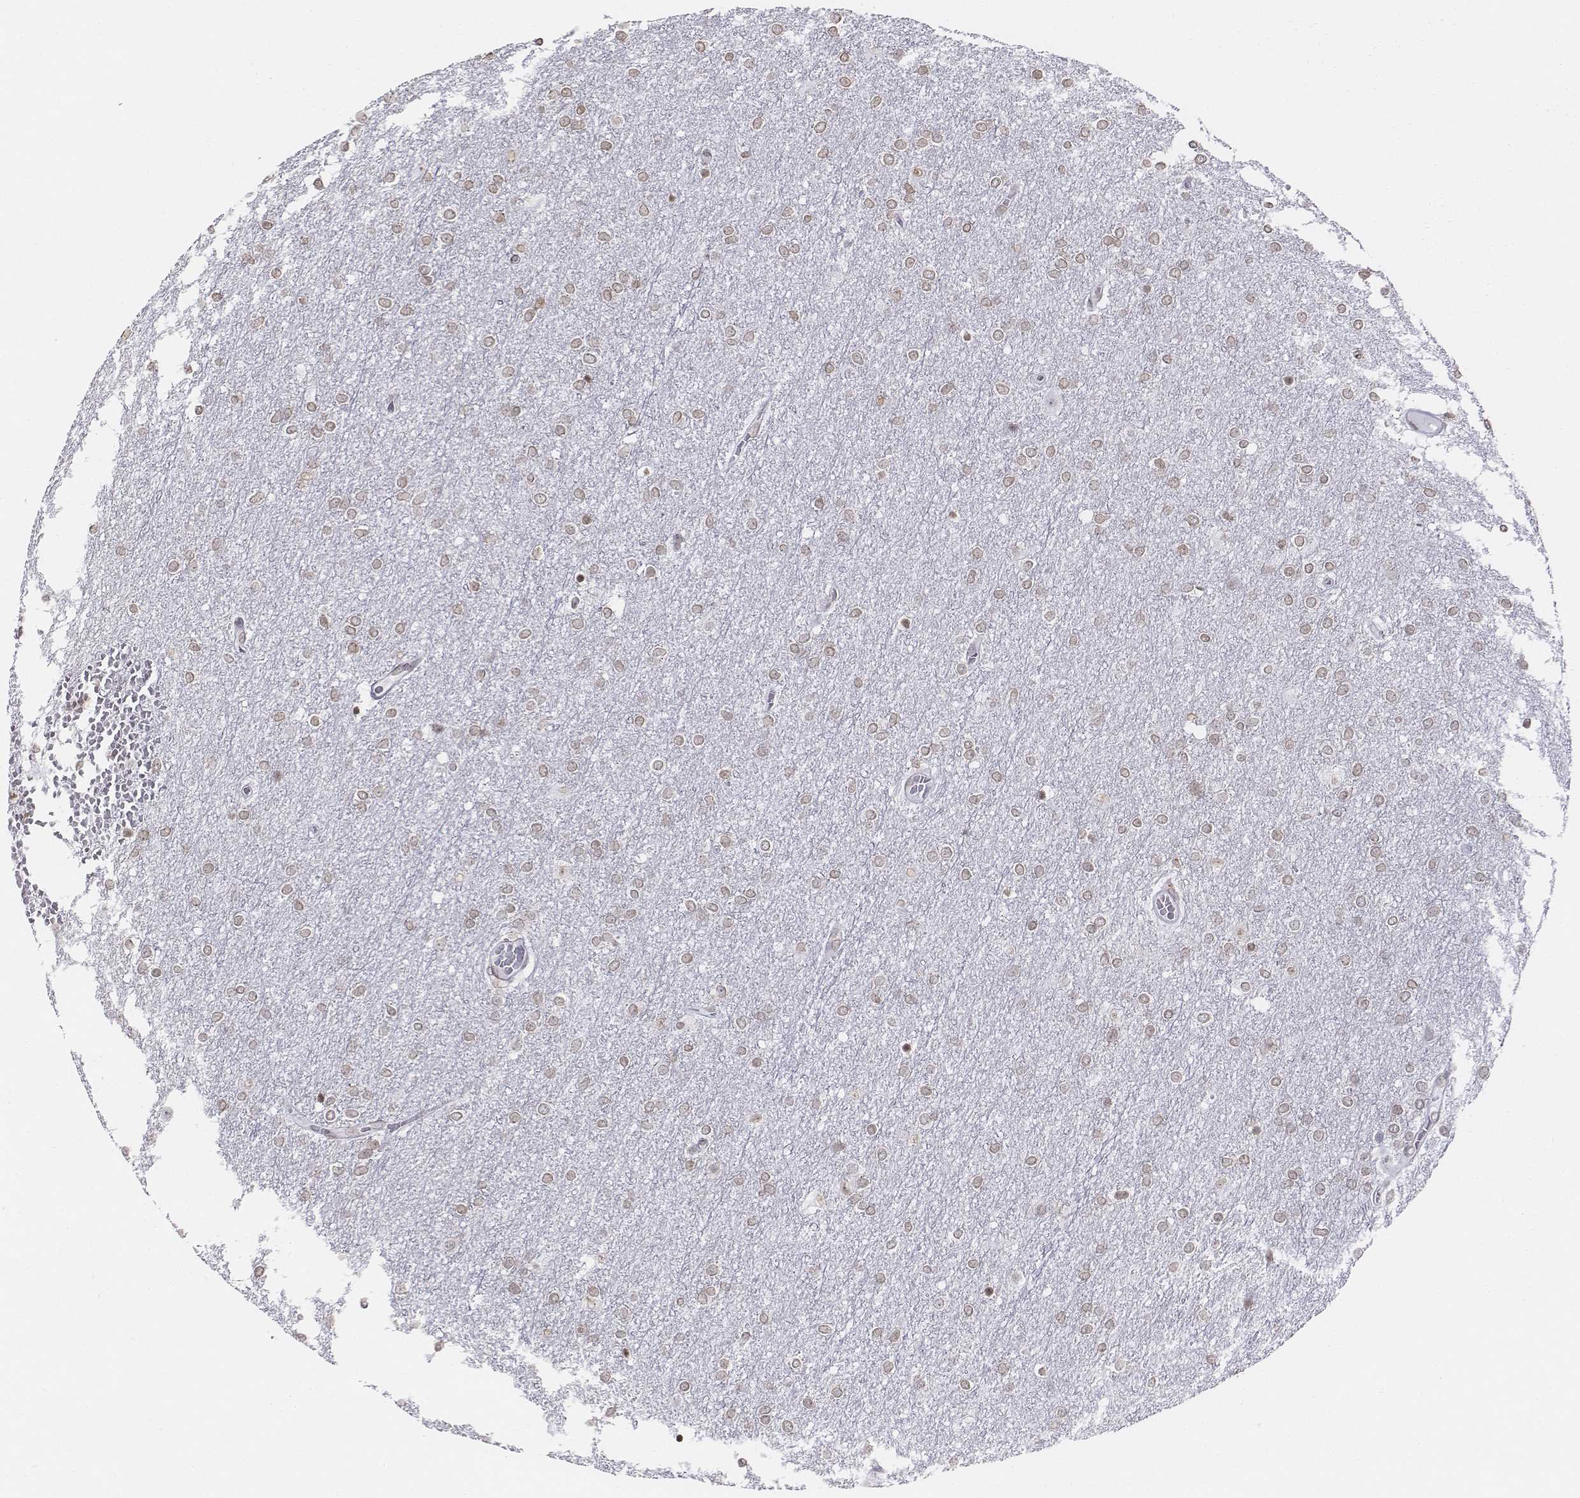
{"staining": {"intensity": "weak", "quantity": ">75%", "location": "nuclear"}, "tissue": "glioma", "cell_type": "Tumor cells", "image_type": "cancer", "snomed": [{"axis": "morphology", "description": "Glioma, malignant, High grade"}, {"axis": "topography", "description": "Brain"}], "caption": "High-magnification brightfield microscopy of high-grade glioma (malignant) stained with DAB (brown) and counterstained with hematoxylin (blue). tumor cells exhibit weak nuclear expression is present in about>75% of cells.", "gene": "BARHL1", "patient": {"sex": "female", "age": 61}}